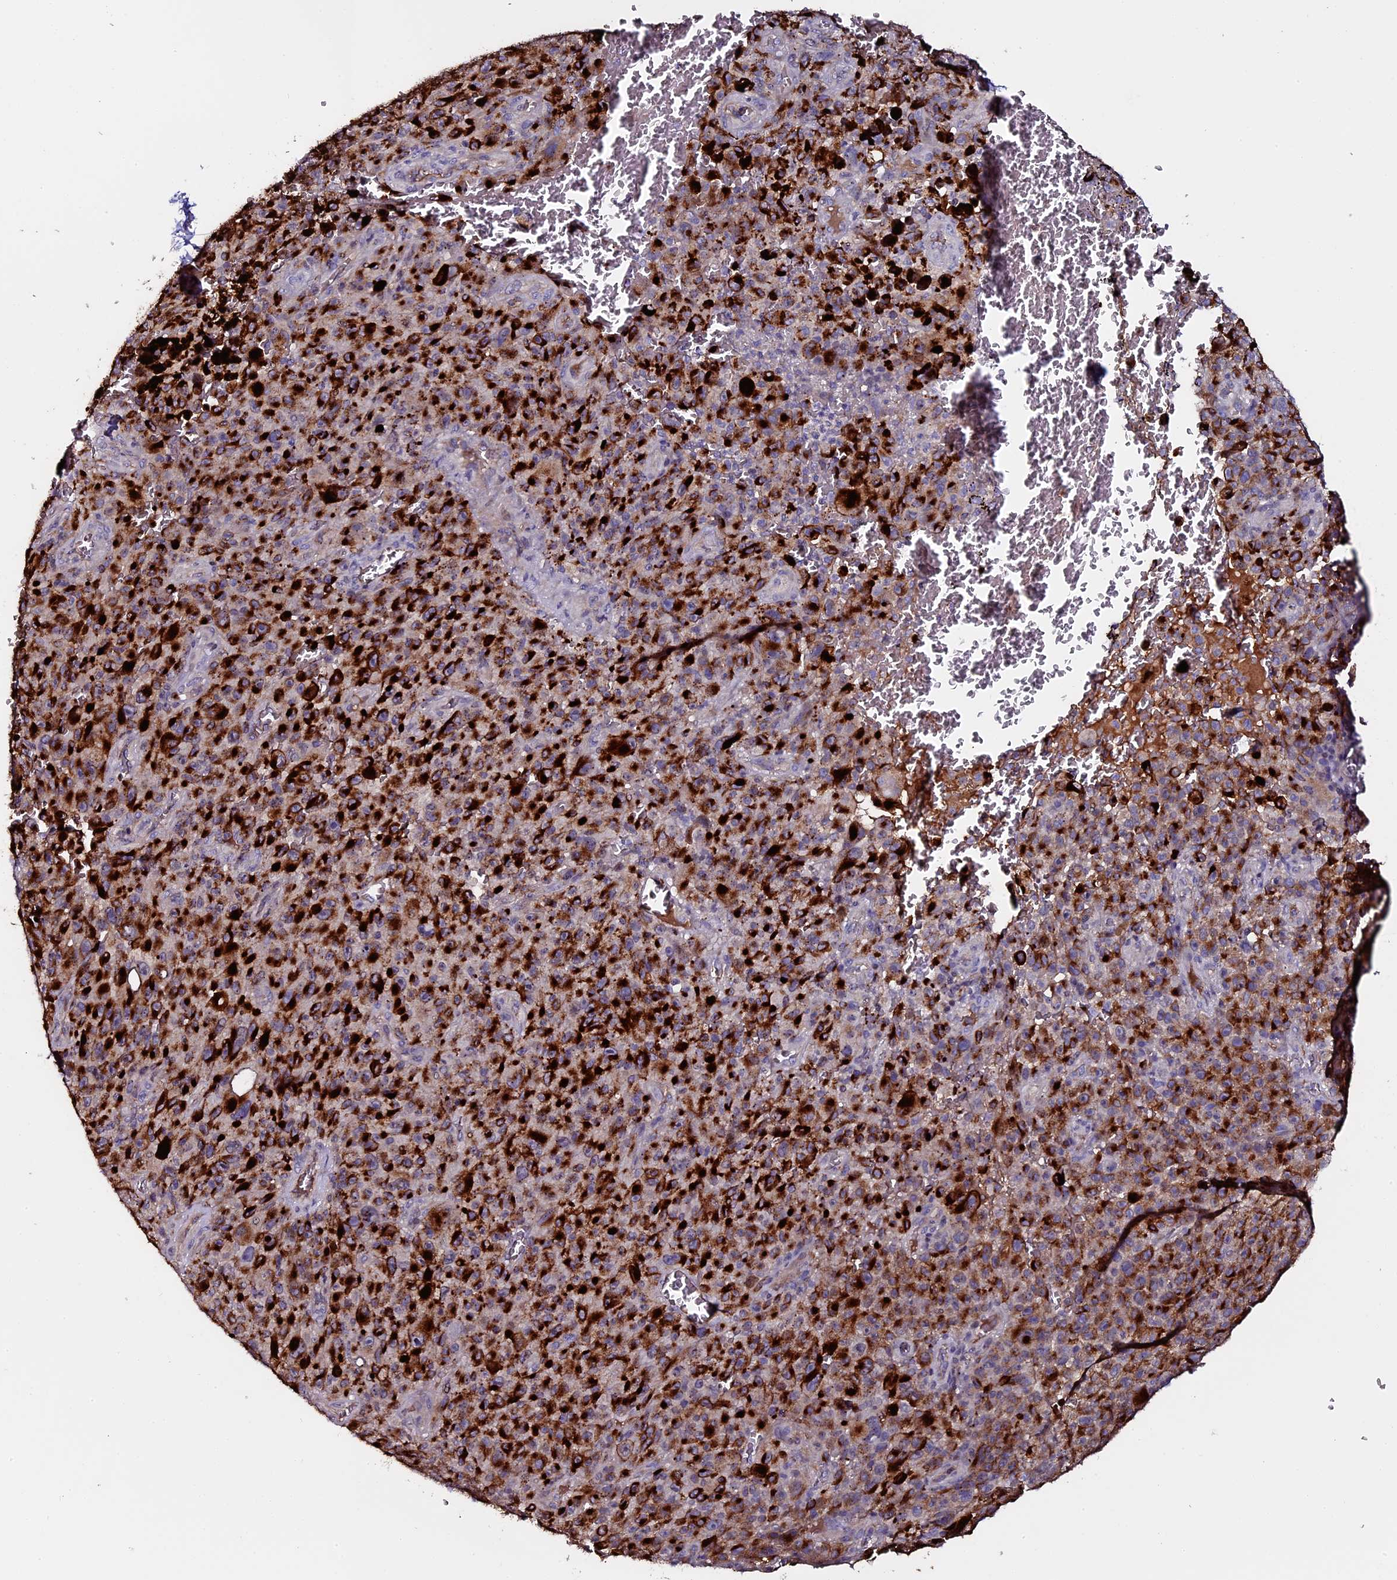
{"staining": {"intensity": "strong", "quantity": ">75%", "location": "cytoplasmic/membranous"}, "tissue": "melanoma", "cell_type": "Tumor cells", "image_type": "cancer", "snomed": [{"axis": "morphology", "description": "Malignant melanoma, NOS"}, {"axis": "topography", "description": "Skin"}], "caption": "An image of melanoma stained for a protein shows strong cytoplasmic/membranous brown staining in tumor cells.", "gene": "LYG2", "patient": {"sex": "female", "age": 82}}